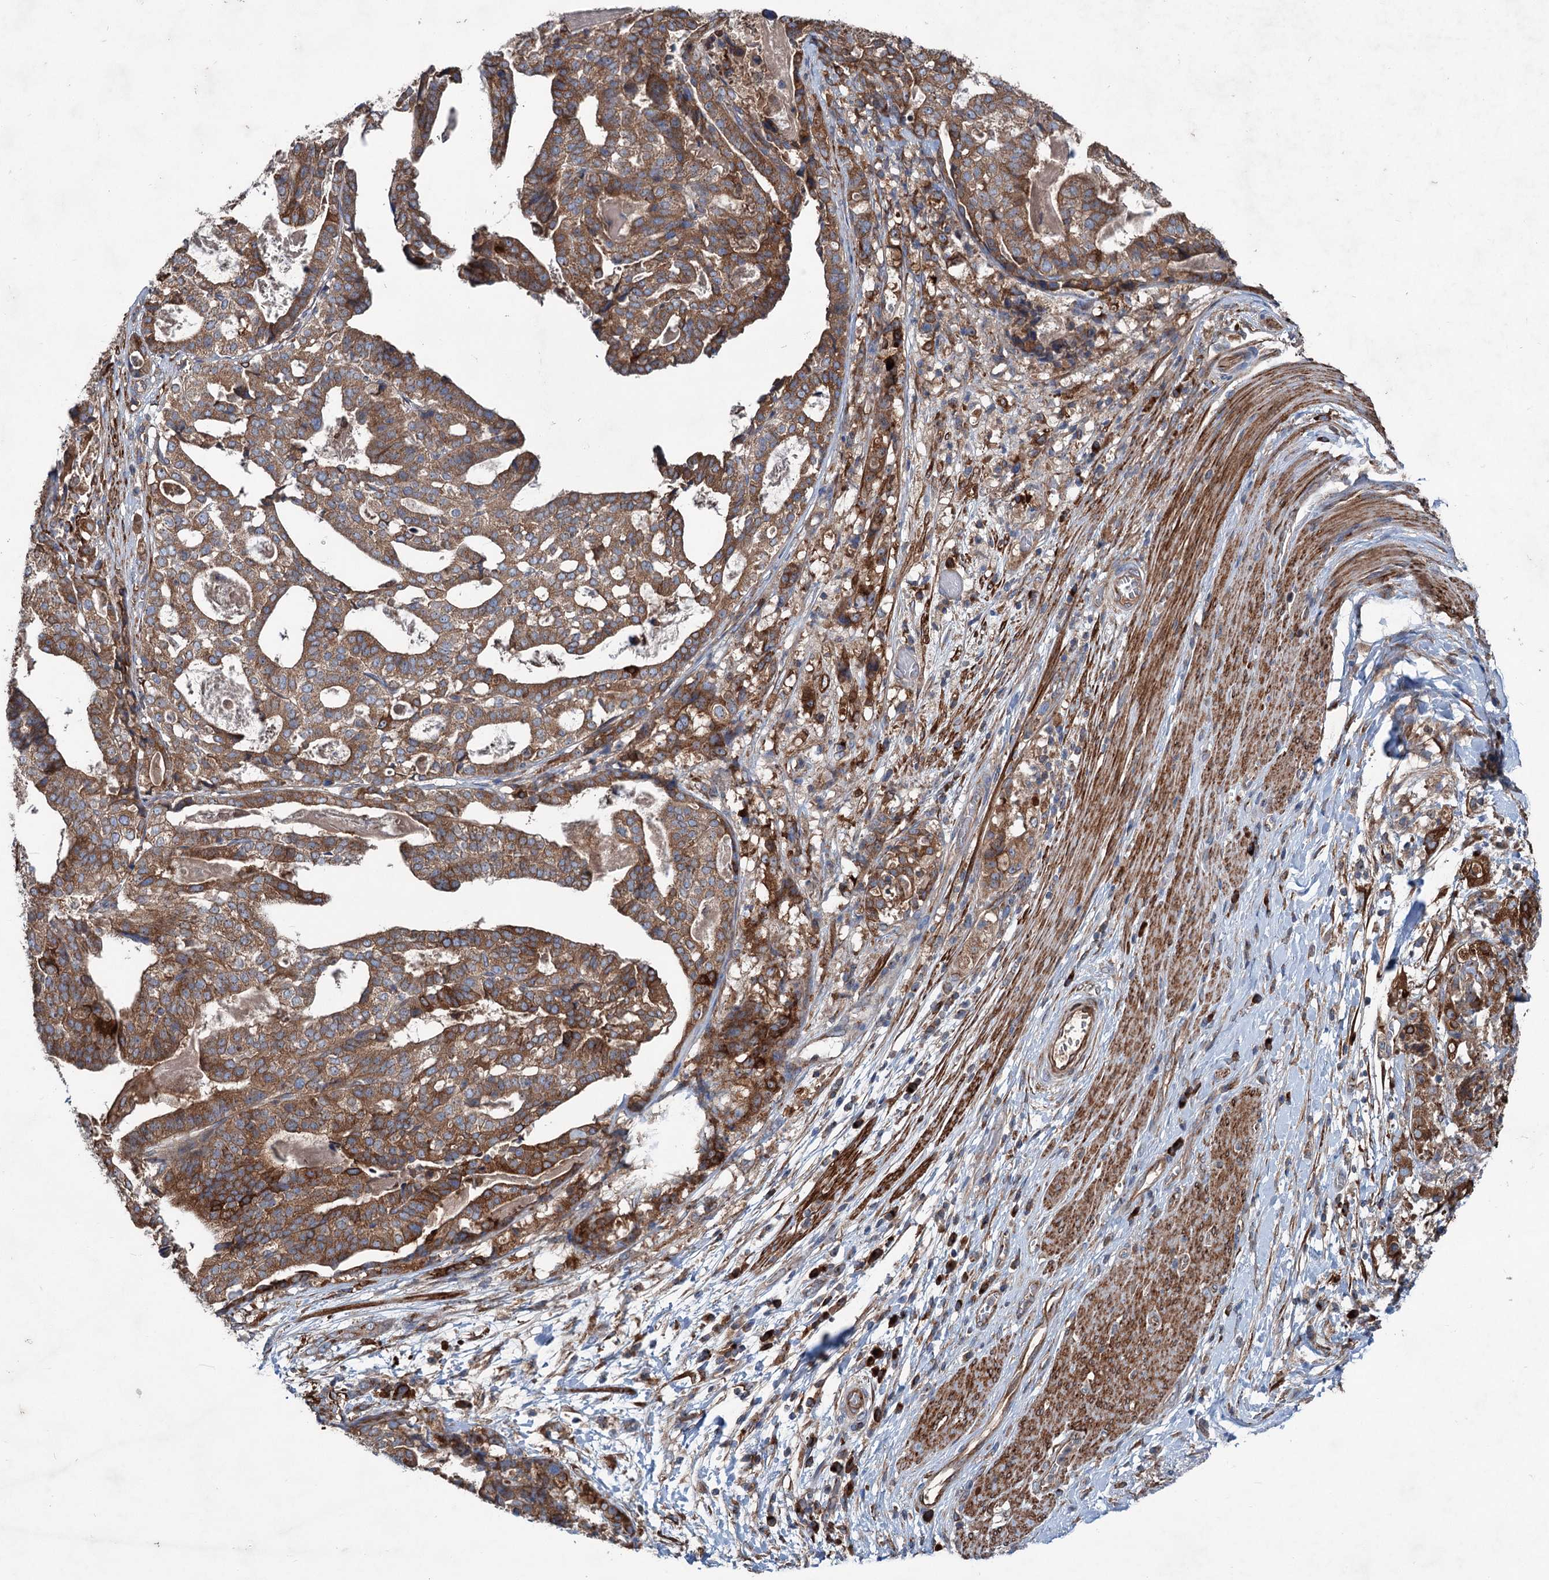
{"staining": {"intensity": "moderate", "quantity": ">75%", "location": "cytoplasmic/membranous"}, "tissue": "stomach cancer", "cell_type": "Tumor cells", "image_type": "cancer", "snomed": [{"axis": "morphology", "description": "Adenocarcinoma, NOS"}, {"axis": "topography", "description": "Stomach"}], "caption": "Moderate cytoplasmic/membranous positivity for a protein is appreciated in approximately >75% of tumor cells of stomach adenocarcinoma using immunohistochemistry (IHC).", "gene": "CALCOCO1", "patient": {"sex": "male", "age": 48}}